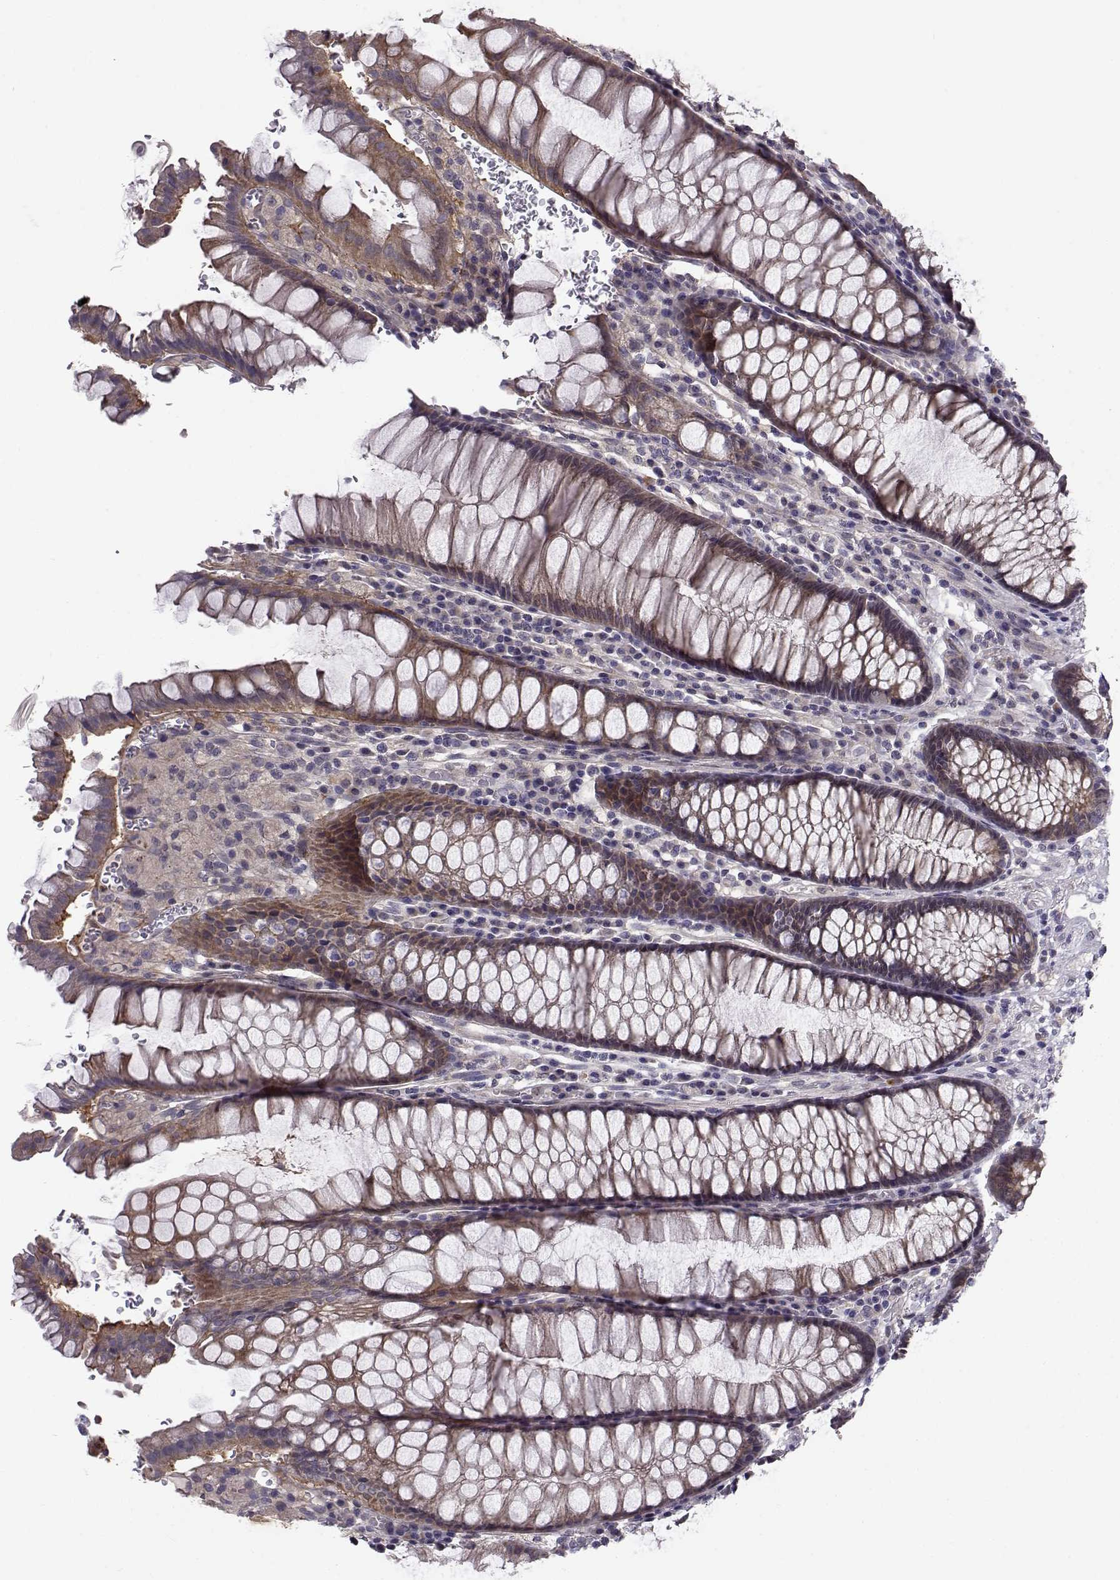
{"staining": {"intensity": "moderate", "quantity": ">75%", "location": "cytoplasmic/membranous"}, "tissue": "rectum", "cell_type": "Glandular cells", "image_type": "normal", "snomed": [{"axis": "morphology", "description": "Normal tissue, NOS"}, {"axis": "topography", "description": "Rectum"}], "caption": "A high-resolution photomicrograph shows immunohistochemistry (IHC) staining of normal rectum, which shows moderate cytoplasmic/membranous expression in approximately >75% of glandular cells.", "gene": "PEX5L", "patient": {"sex": "female", "age": 68}}